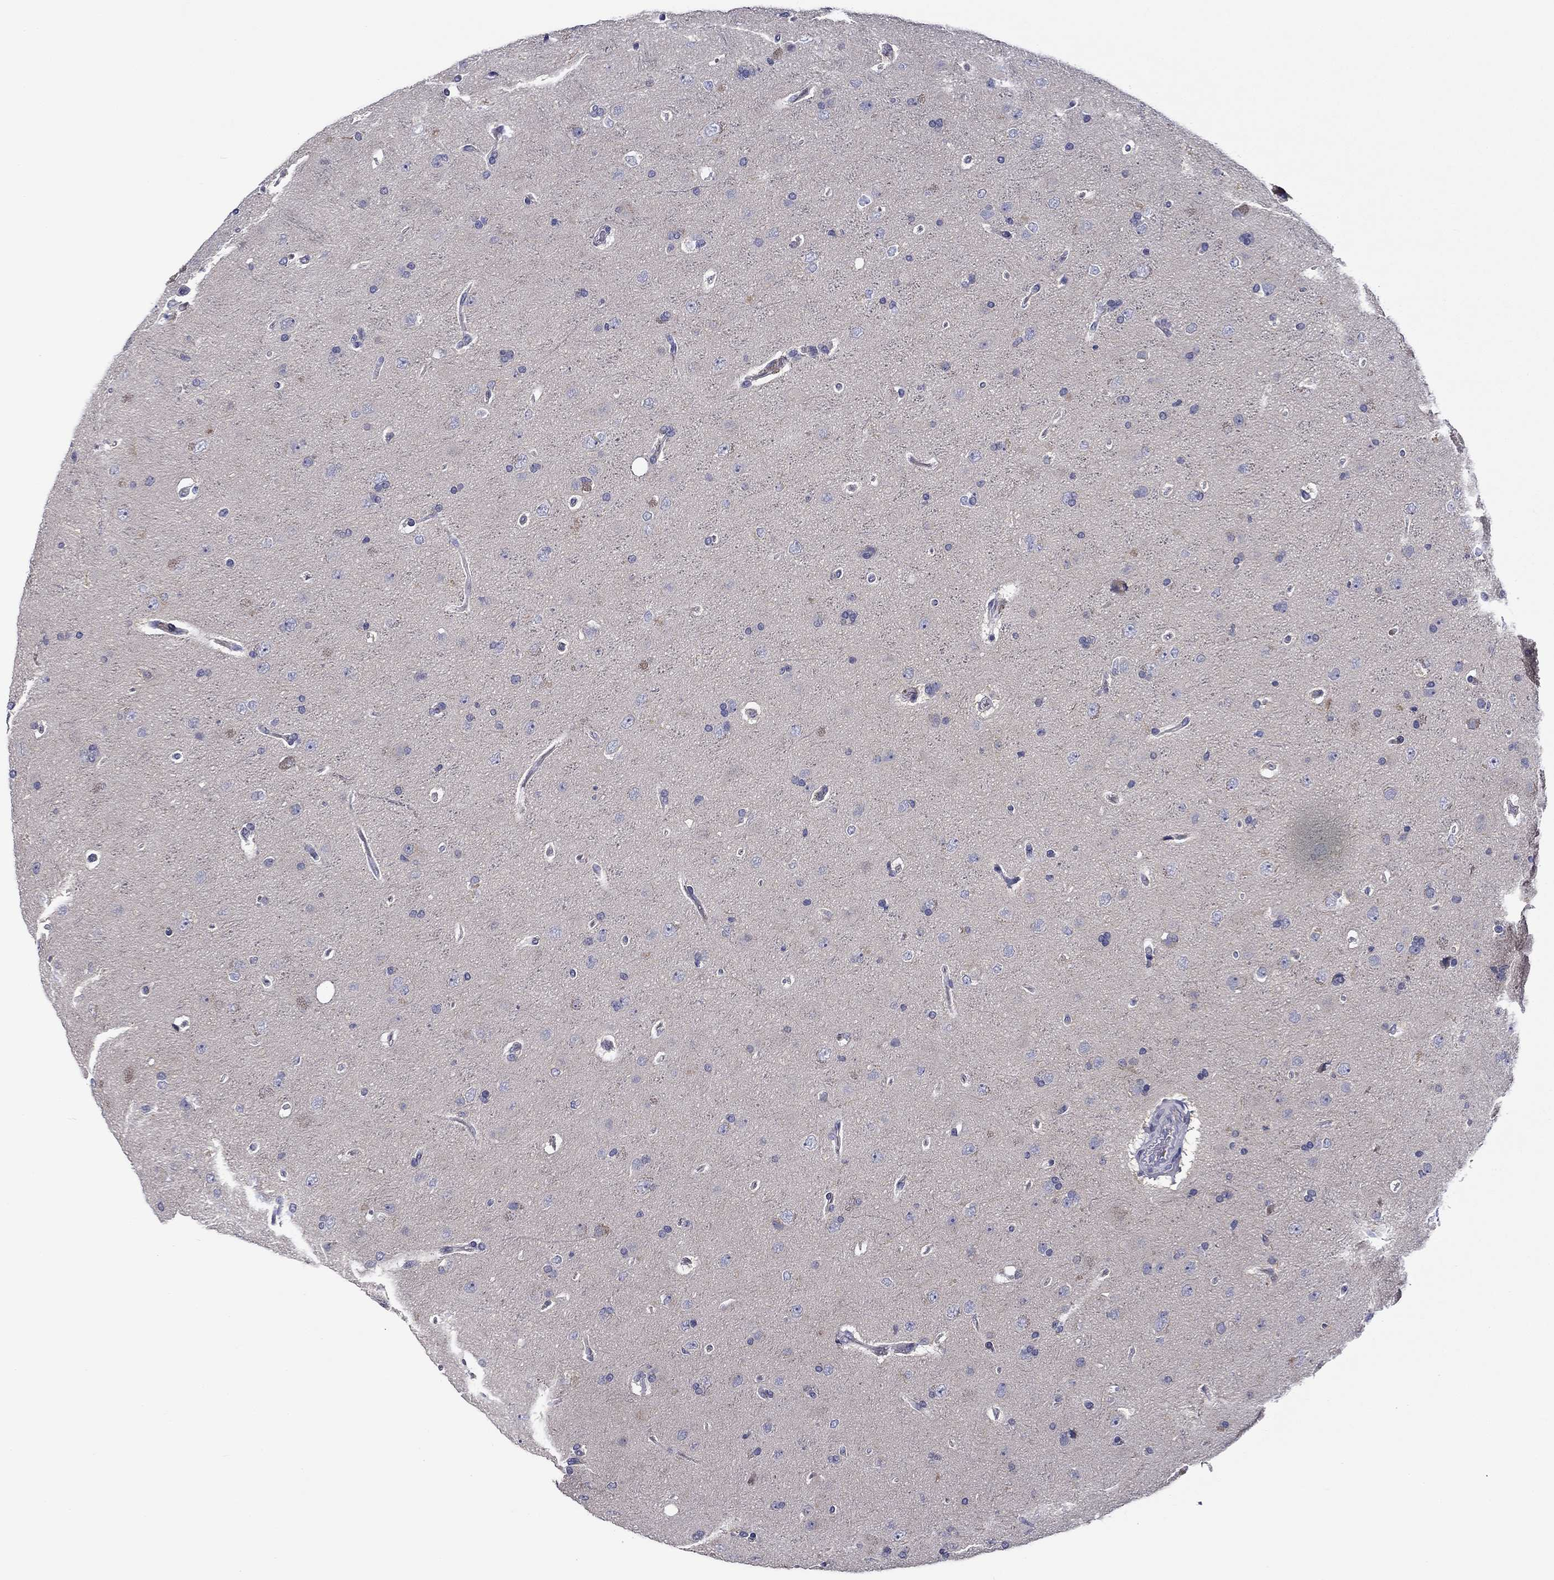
{"staining": {"intensity": "negative", "quantity": "none", "location": "none"}, "tissue": "glioma", "cell_type": "Tumor cells", "image_type": "cancer", "snomed": [{"axis": "morphology", "description": "Glioma, malignant, NOS"}, {"axis": "topography", "description": "Cerebral cortex"}], "caption": "A high-resolution histopathology image shows immunohistochemistry staining of glioma (malignant), which demonstrates no significant expression in tumor cells.", "gene": "SPATA7", "patient": {"sex": "male", "age": 58}}